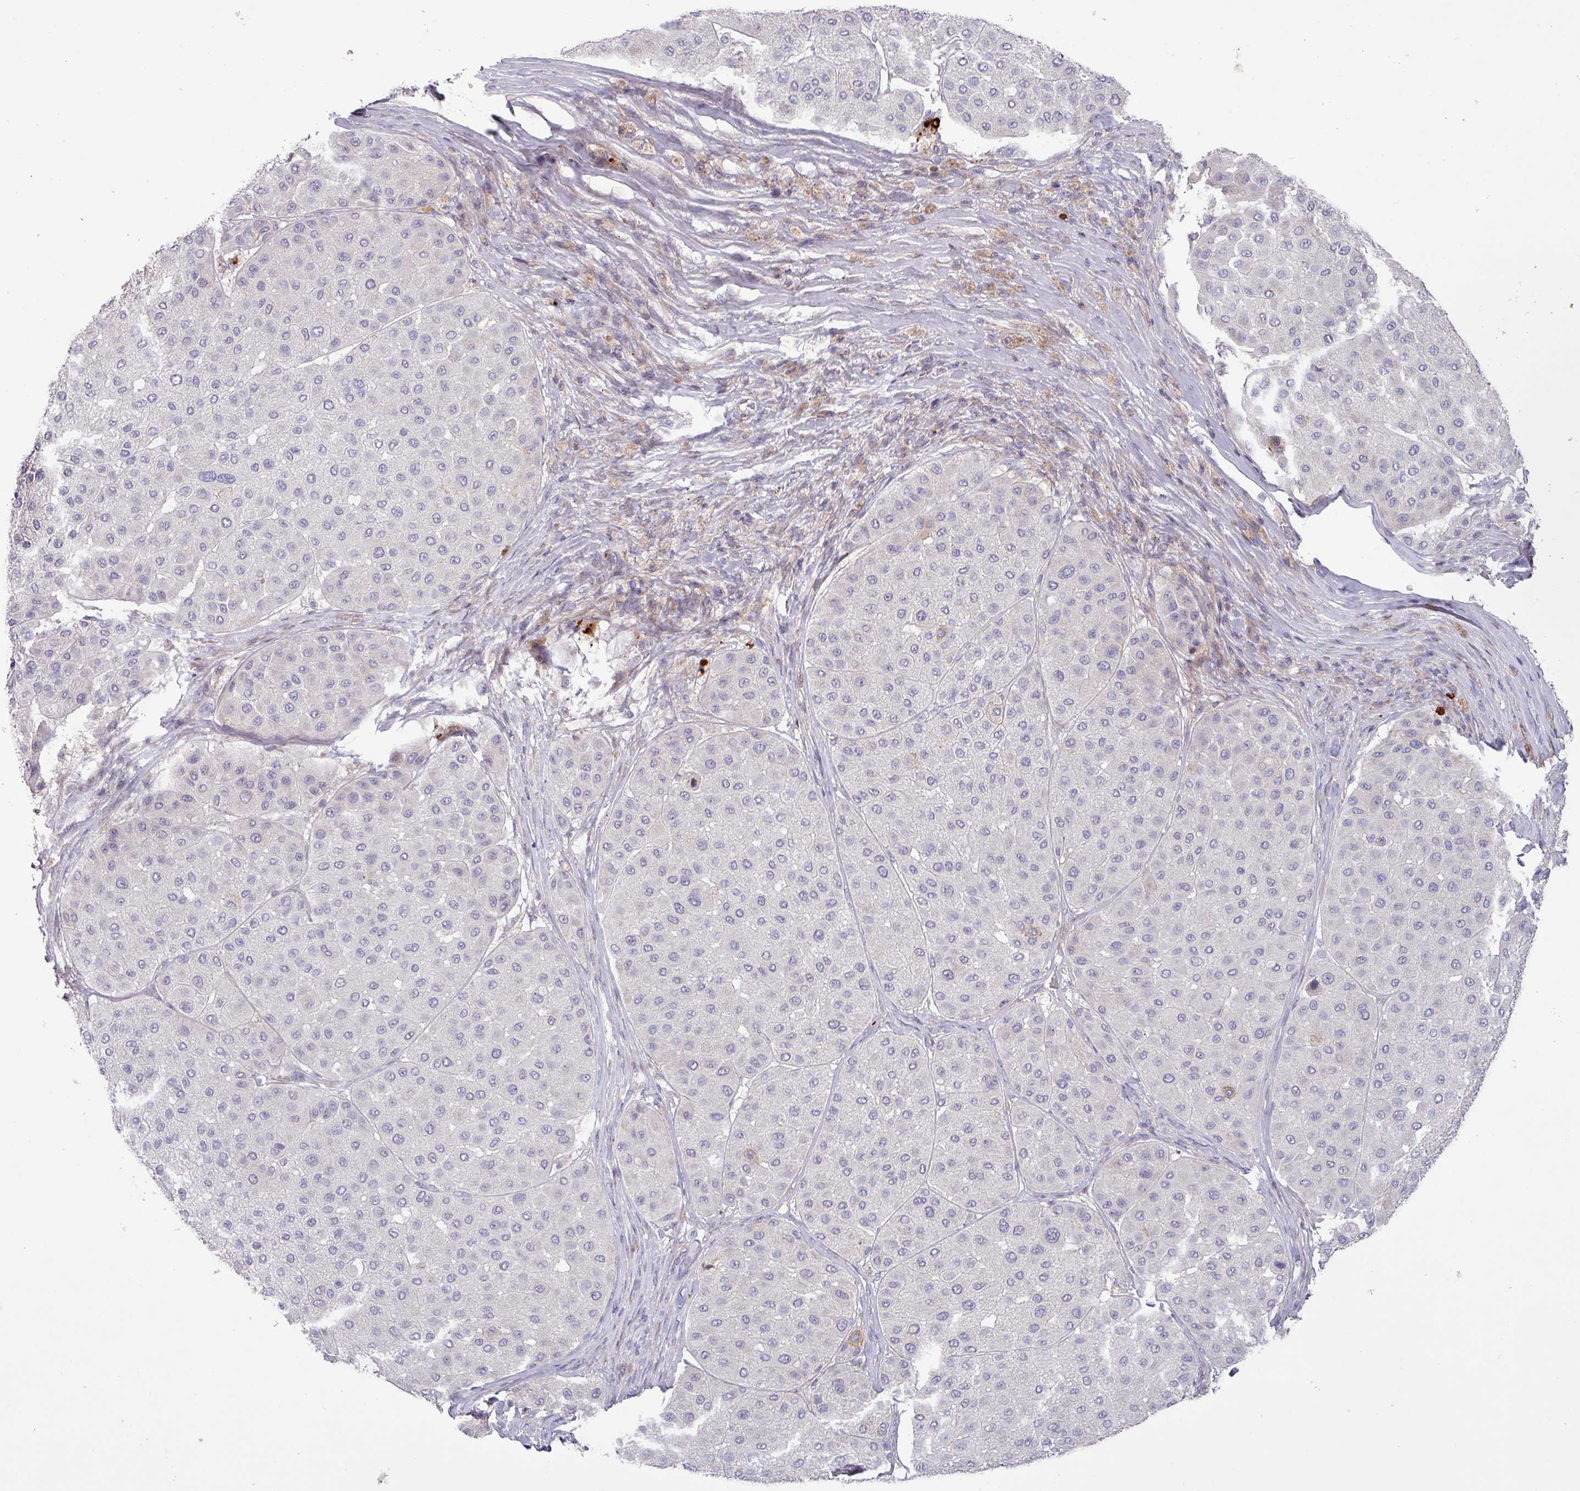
{"staining": {"intensity": "negative", "quantity": "none", "location": "none"}, "tissue": "melanoma", "cell_type": "Tumor cells", "image_type": "cancer", "snomed": [{"axis": "morphology", "description": "Malignant melanoma, Metastatic site"}, {"axis": "topography", "description": "Smooth muscle"}], "caption": "A high-resolution image shows immunohistochemistry (IHC) staining of malignant melanoma (metastatic site), which exhibits no significant staining in tumor cells.", "gene": "TNFSF12", "patient": {"sex": "male", "age": 41}}